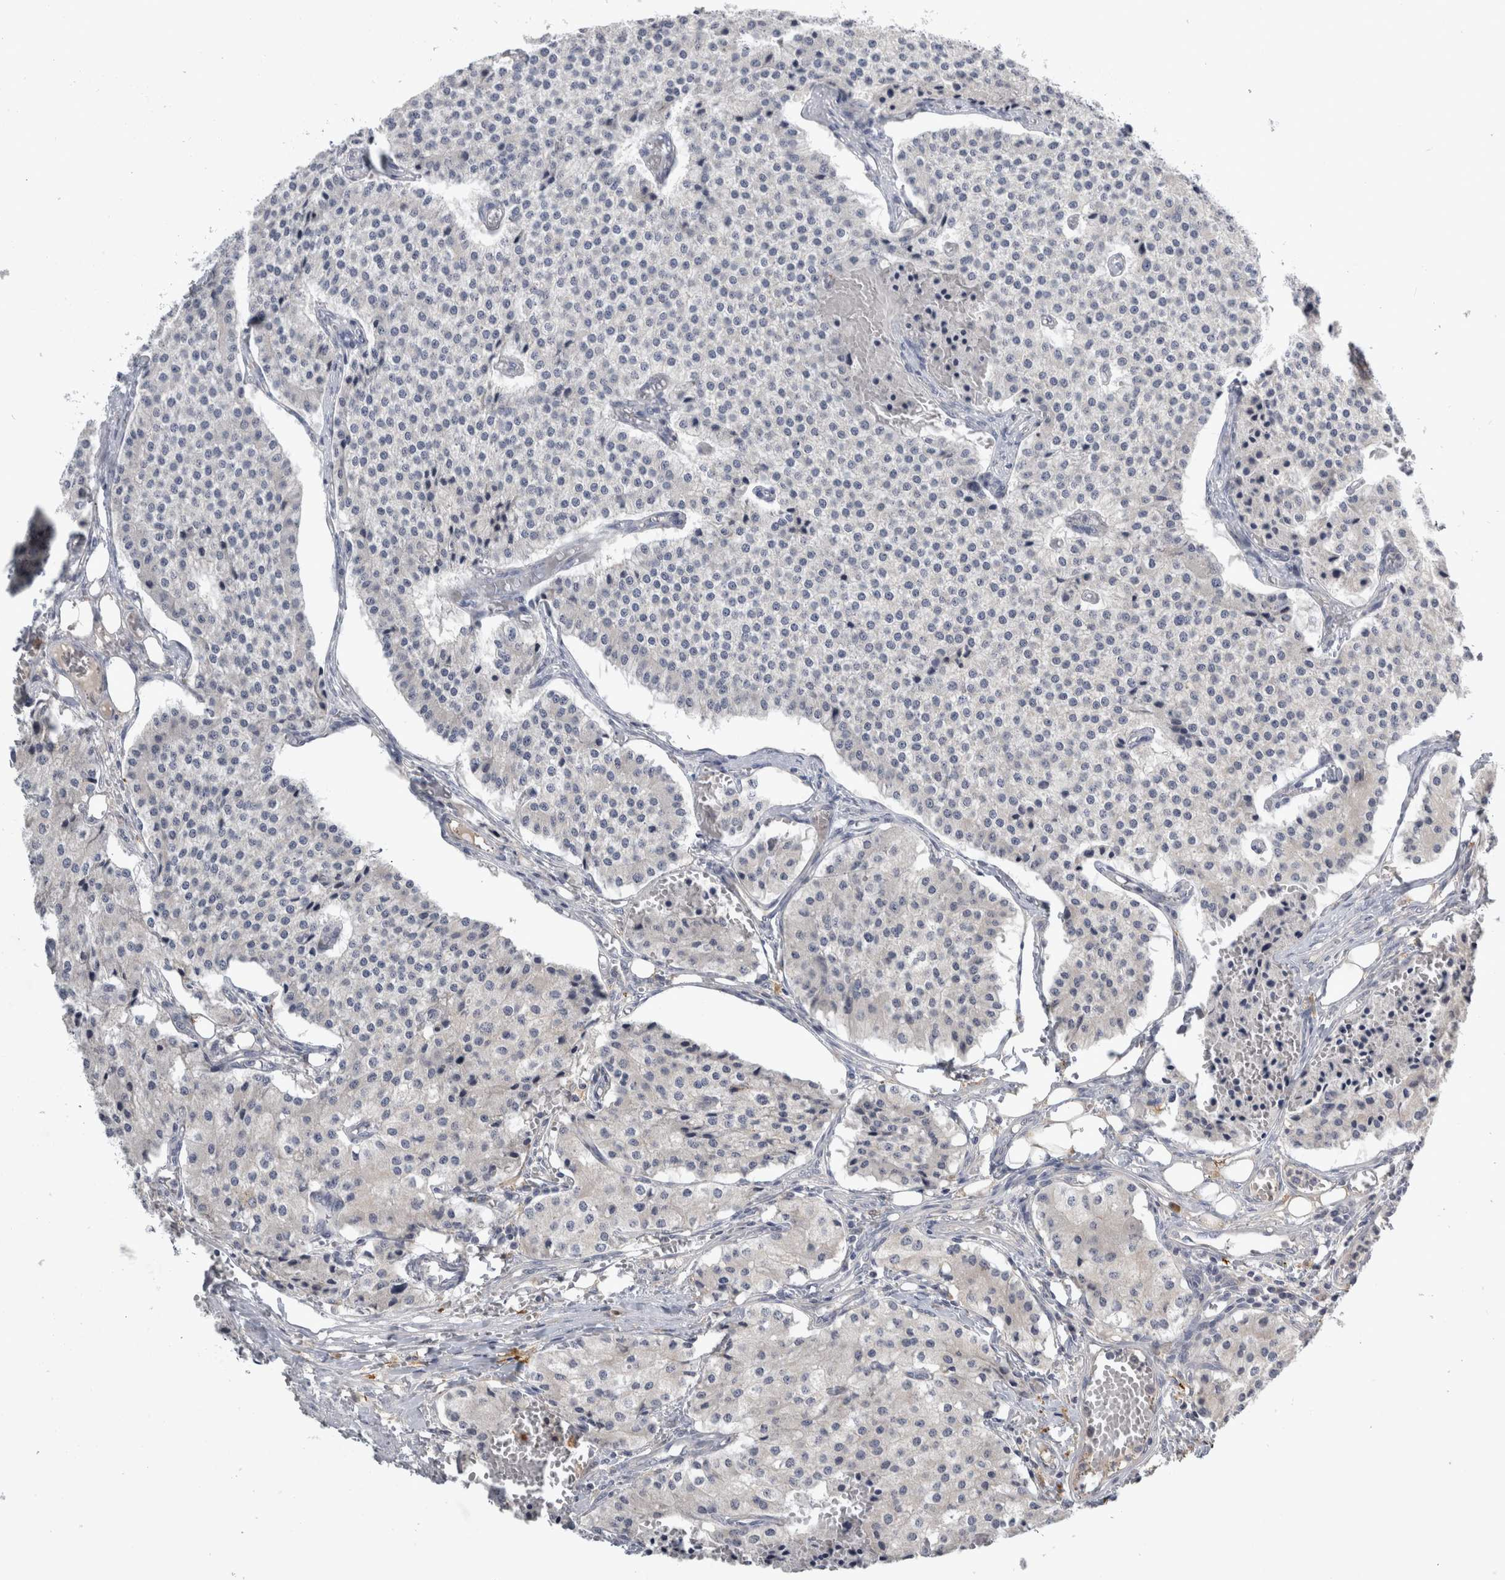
{"staining": {"intensity": "negative", "quantity": "none", "location": "none"}, "tissue": "carcinoid", "cell_type": "Tumor cells", "image_type": "cancer", "snomed": [{"axis": "morphology", "description": "Carcinoid, malignant, NOS"}, {"axis": "topography", "description": "Colon"}], "caption": "DAB immunohistochemical staining of human carcinoid reveals no significant staining in tumor cells.", "gene": "SLC22A11", "patient": {"sex": "female", "age": 52}}